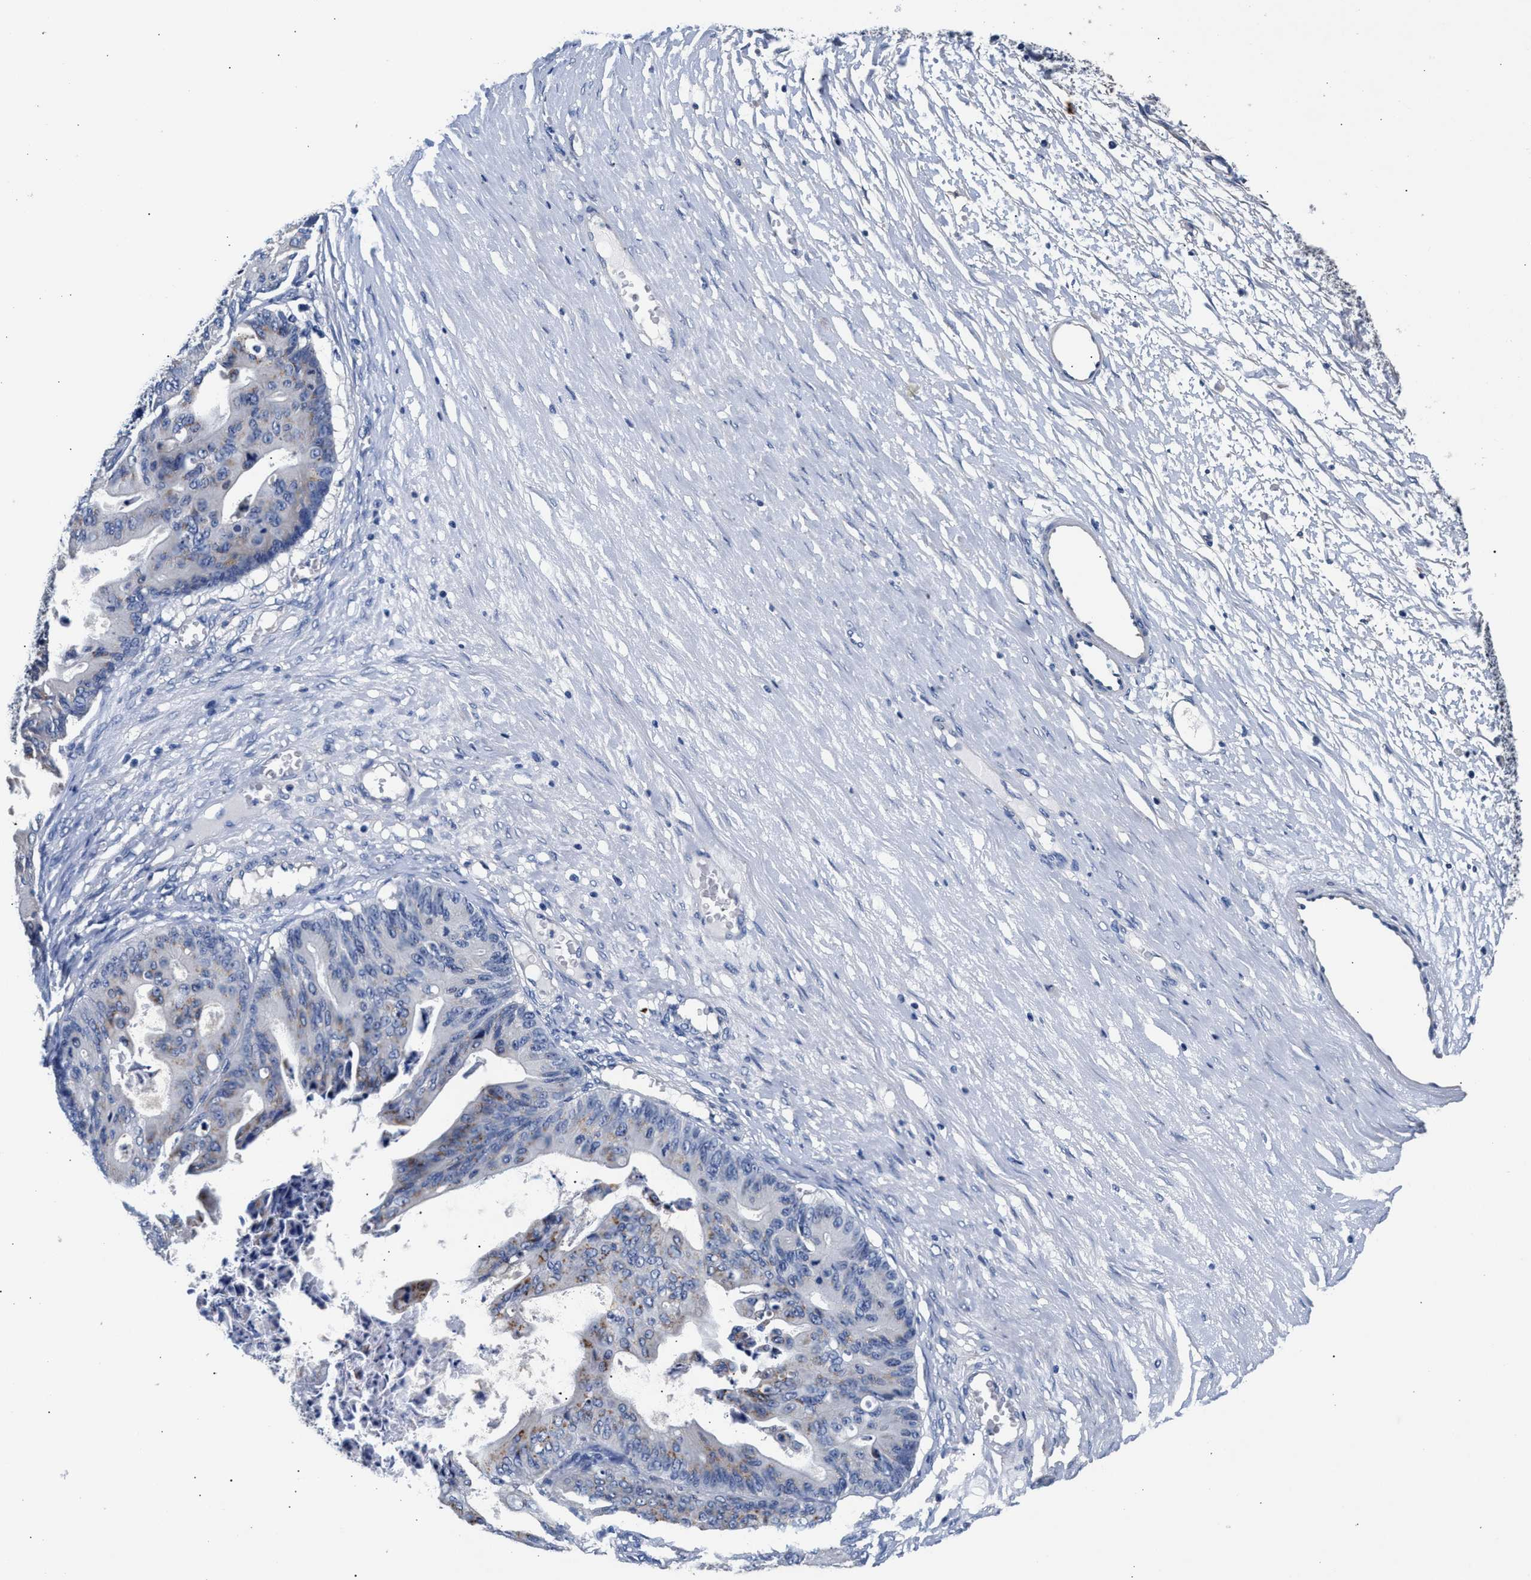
{"staining": {"intensity": "weak", "quantity": "<25%", "location": "cytoplasmic/membranous"}, "tissue": "ovarian cancer", "cell_type": "Tumor cells", "image_type": "cancer", "snomed": [{"axis": "morphology", "description": "Cystadenocarcinoma, mucinous, NOS"}, {"axis": "topography", "description": "Ovary"}], "caption": "Immunohistochemical staining of human ovarian cancer exhibits no significant positivity in tumor cells. (Stains: DAB (3,3'-diaminobenzidine) immunohistochemistry (IHC) with hematoxylin counter stain, Microscopy: brightfield microscopy at high magnification).", "gene": "GSTM1", "patient": {"sex": "female", "age": 37}}